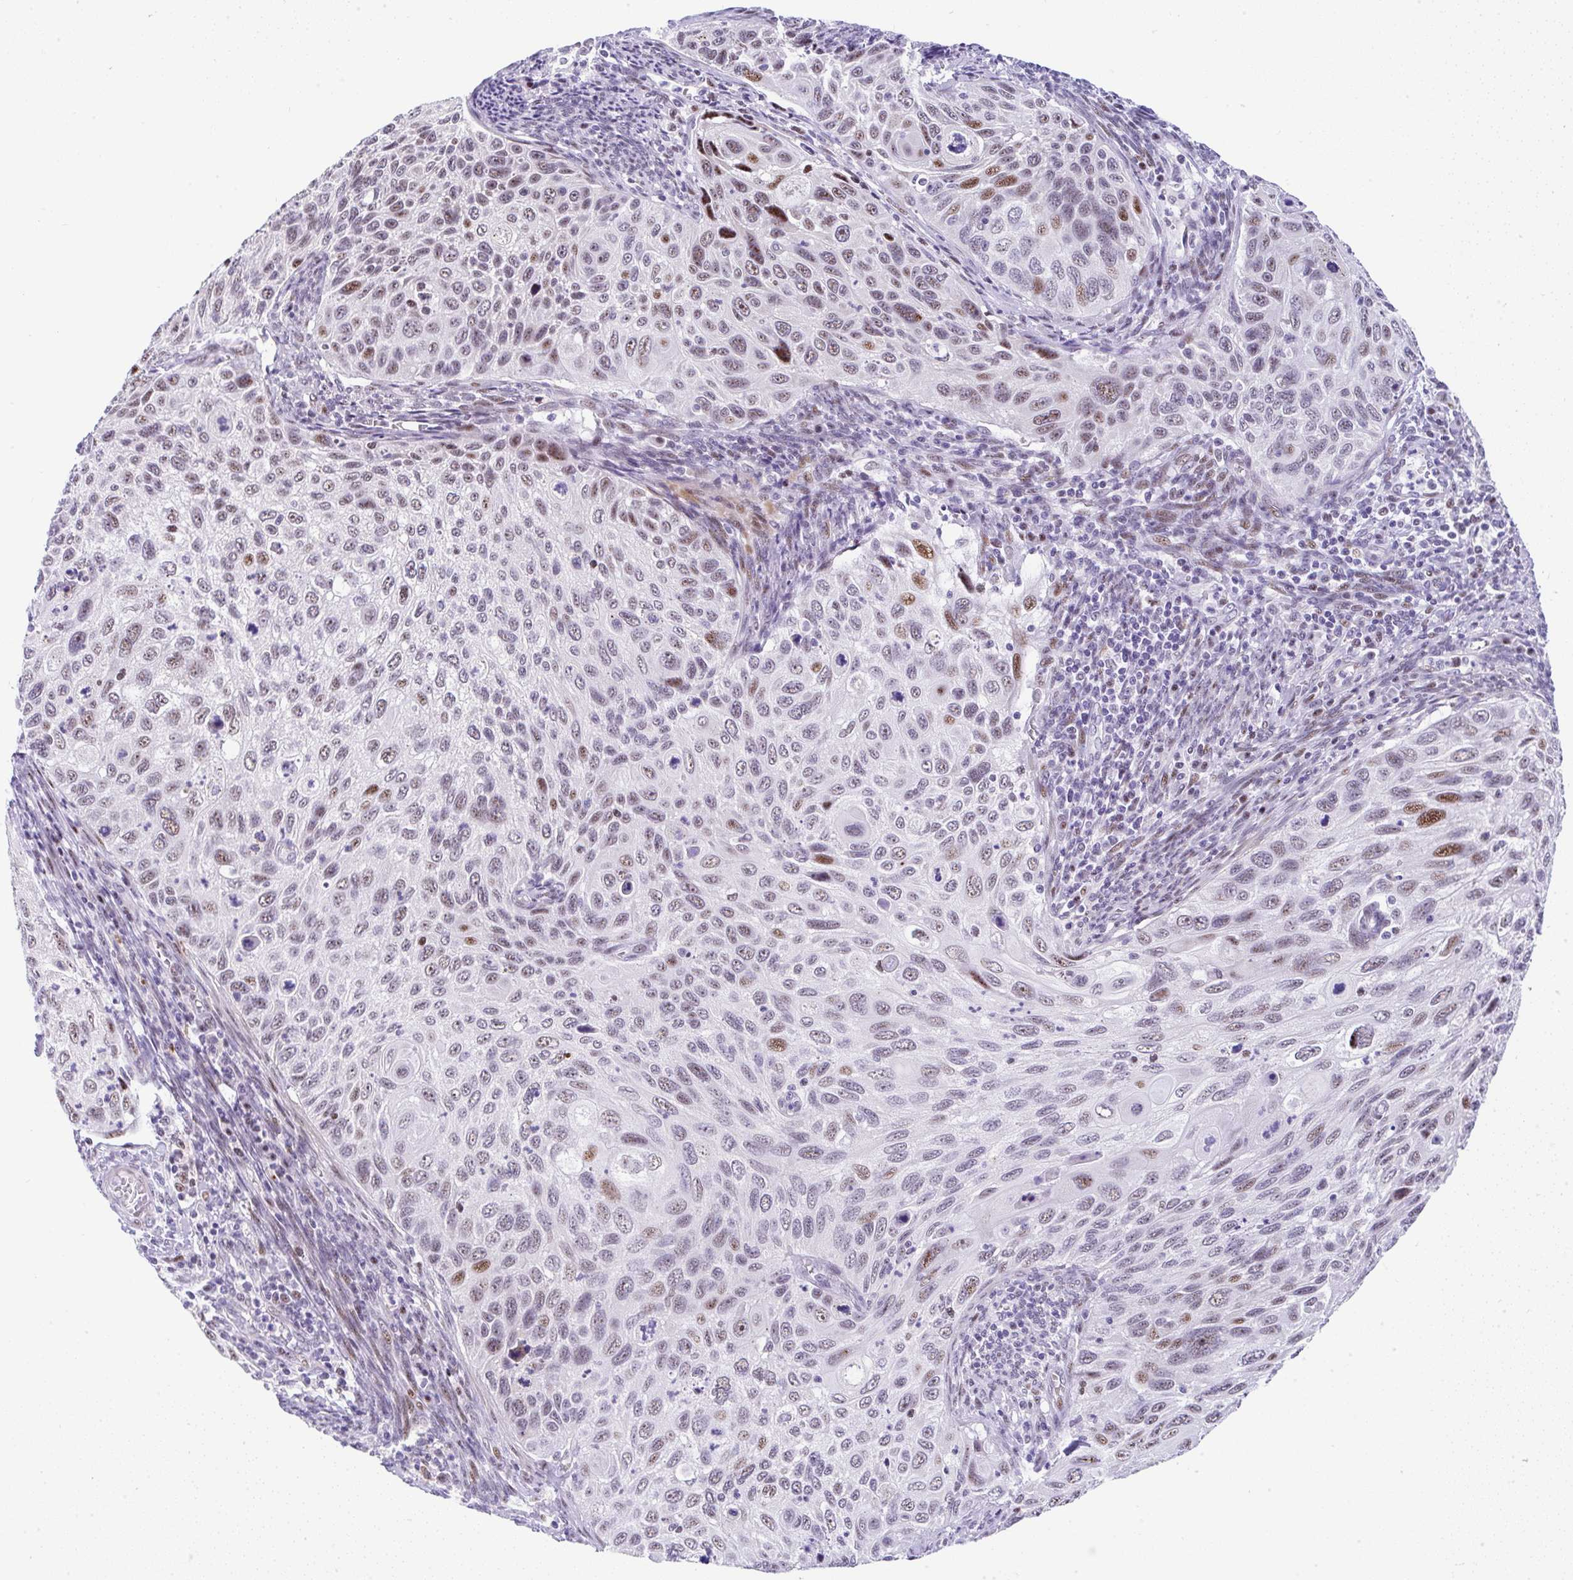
{"staining": {"intensity": "moderate", "quantity": "25%-75%", "location": "nuclear"}, "tissue": "cervical cancer", "cell_type": "Tumor cells", "image_type": "cancer", "snomed": [{"axis": "morphology", "description": "Squamous cell carcinoma, NOS"}, {"axis": "topography", "description": "Cervix"}], "caption": "Cervical cancer stained for a protein exhibits moderate nuclear positivity in tumor cells. (DAB (3,3'-diaminobenzidine) IHC with brightfield microscopy, high magnification).", "gene": "NR1D2", "patient": {"sex": "female", "age": 70}}